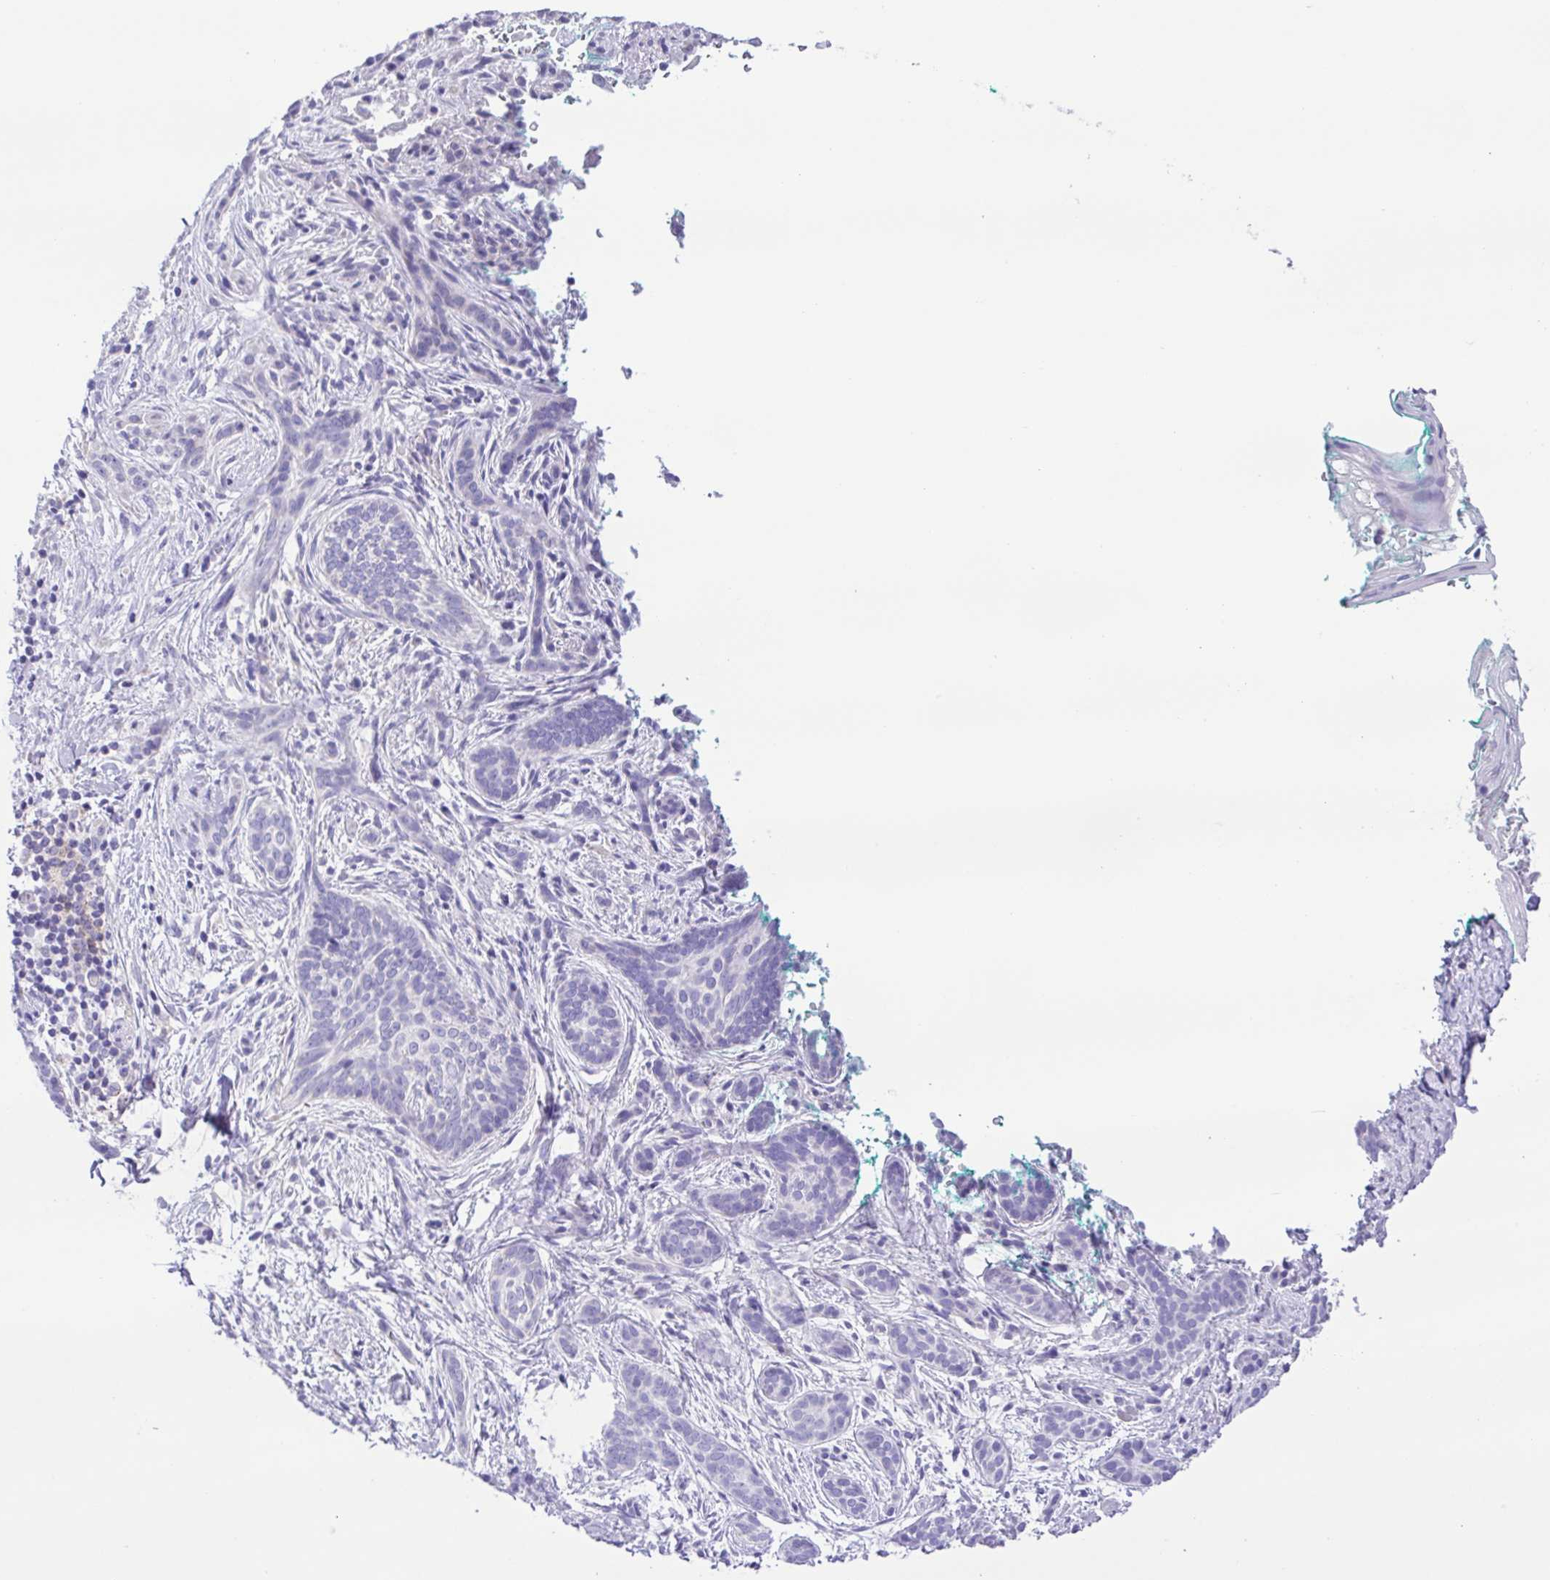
{"staining": {"intensity": "negative", "quantity": "none", "location": "none"}, "tissue": "skin cancer", "cell_type": "Tumor cells", "image_type": "cancer", "snomed": [{"axis": "morphology", "description": "Basal cell carcinoma"}, {"axis": "topography", "description": "Skin"}], "caption": "DAB immunohistochemical staining of basal cell carcinoma (skin) displays no significant expression in tumor cells.", "gene": "CD72", "patient": {"sex": "male", "age": 63}}